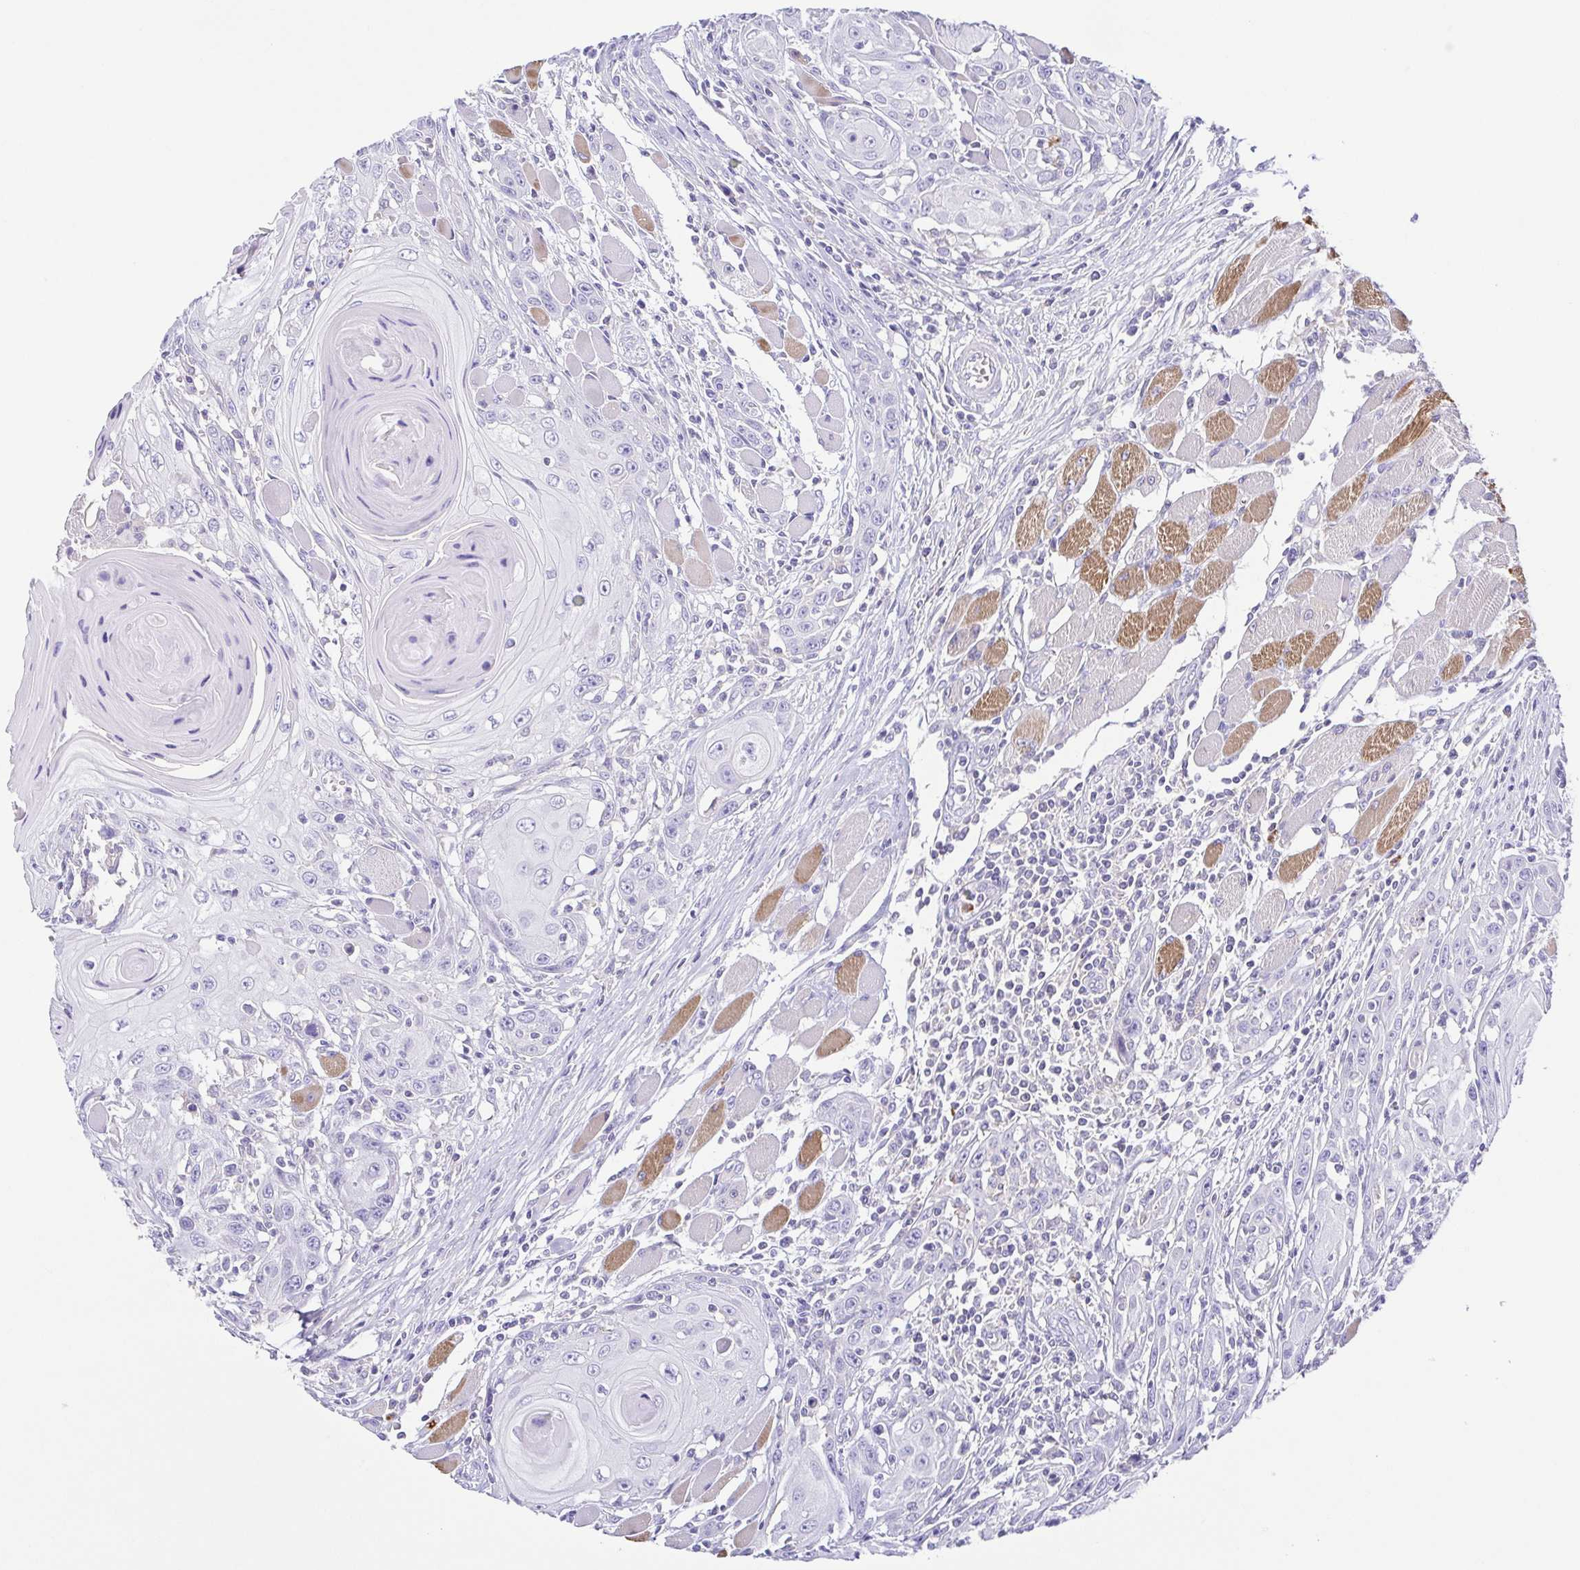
{"staining": {"intensity": "negative", "quantity": "none", "location": "none"}, "tissue": "head and neck cancer", "cell_type": "Tumor cells", "image_type": "cancer", "snomed": [{"axis": "morphology", "description": "Squamous cell carcinoma, NOS"}, {"axis": "topography", "description": "Head-Neck"}], "caption": "An IHC micrograph of head and neck cancer (squamous cell carcinoma) is shown. There is no staining in tumor cells of head and neck cancer (squamous cell carcinoma). Brightfield microscopy of immunohistochemistry stained with DAB (brown) and hematoxylin (blue), captured at high magnification.", "gene": "ARPP21", "patient": {"sex": "female", "age": 80}}